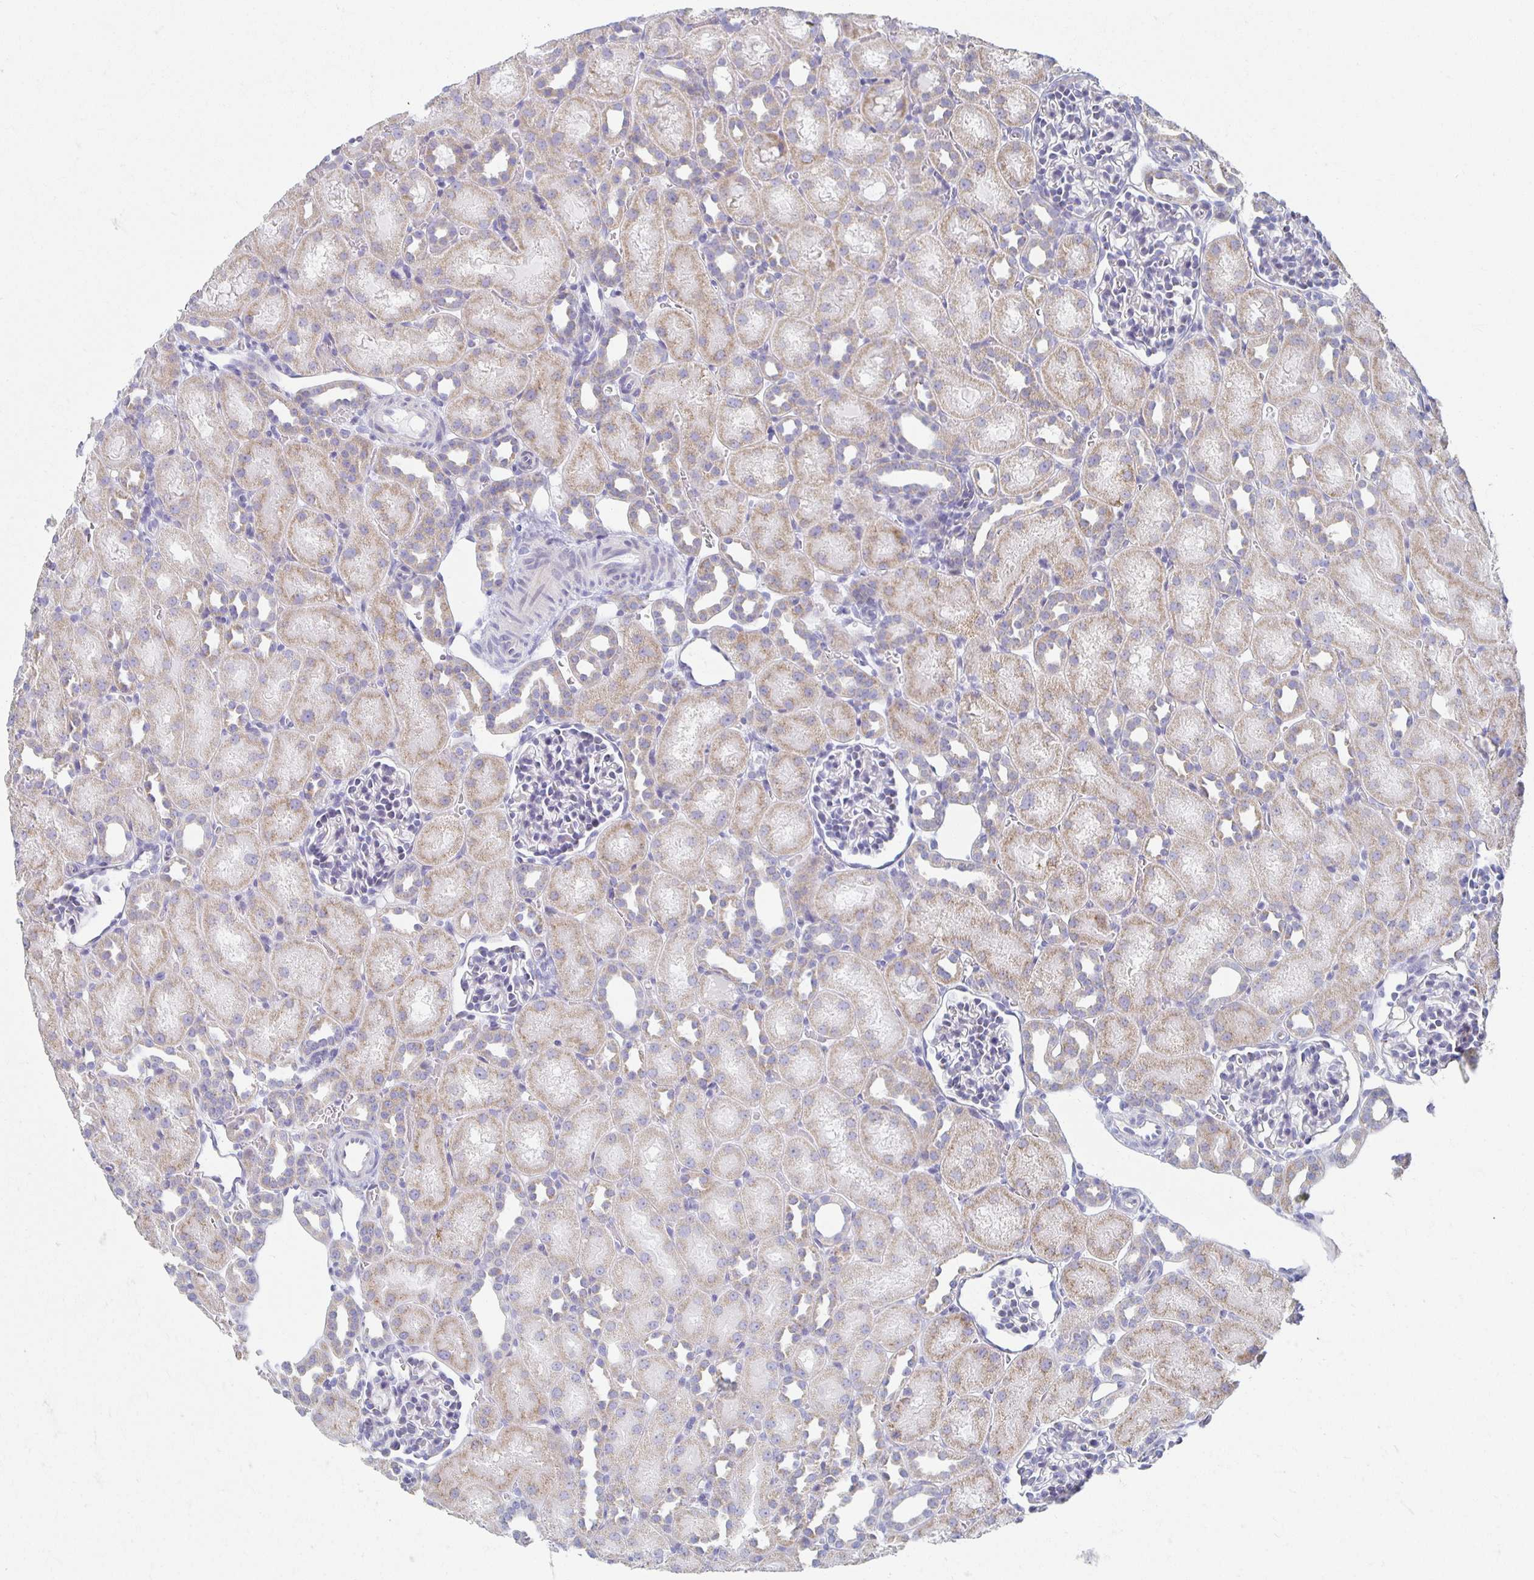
{"staining": {"intensity": "moderate", "quantity": "<25%", "location": "cytoplasmic/membranous"}, "tissue": "kidney", "cell_type": "Cells in glomeruli", "image_type": "normal", "snomed": [{"axis": "morphology", "description": "Normal tissue, NOS"}, {"axis": "topography", "description": "Kidney"}], "caption": "Moderate cytoplasmic/membranous expression is seen in about <25% of cells in glomeruli in unremarkable kidney. Immunohistochemistry stains the protein in brown and the nuclei are stained blue.", "gene": "TEX44", "patient": {"sex": "male", "age": 1}}